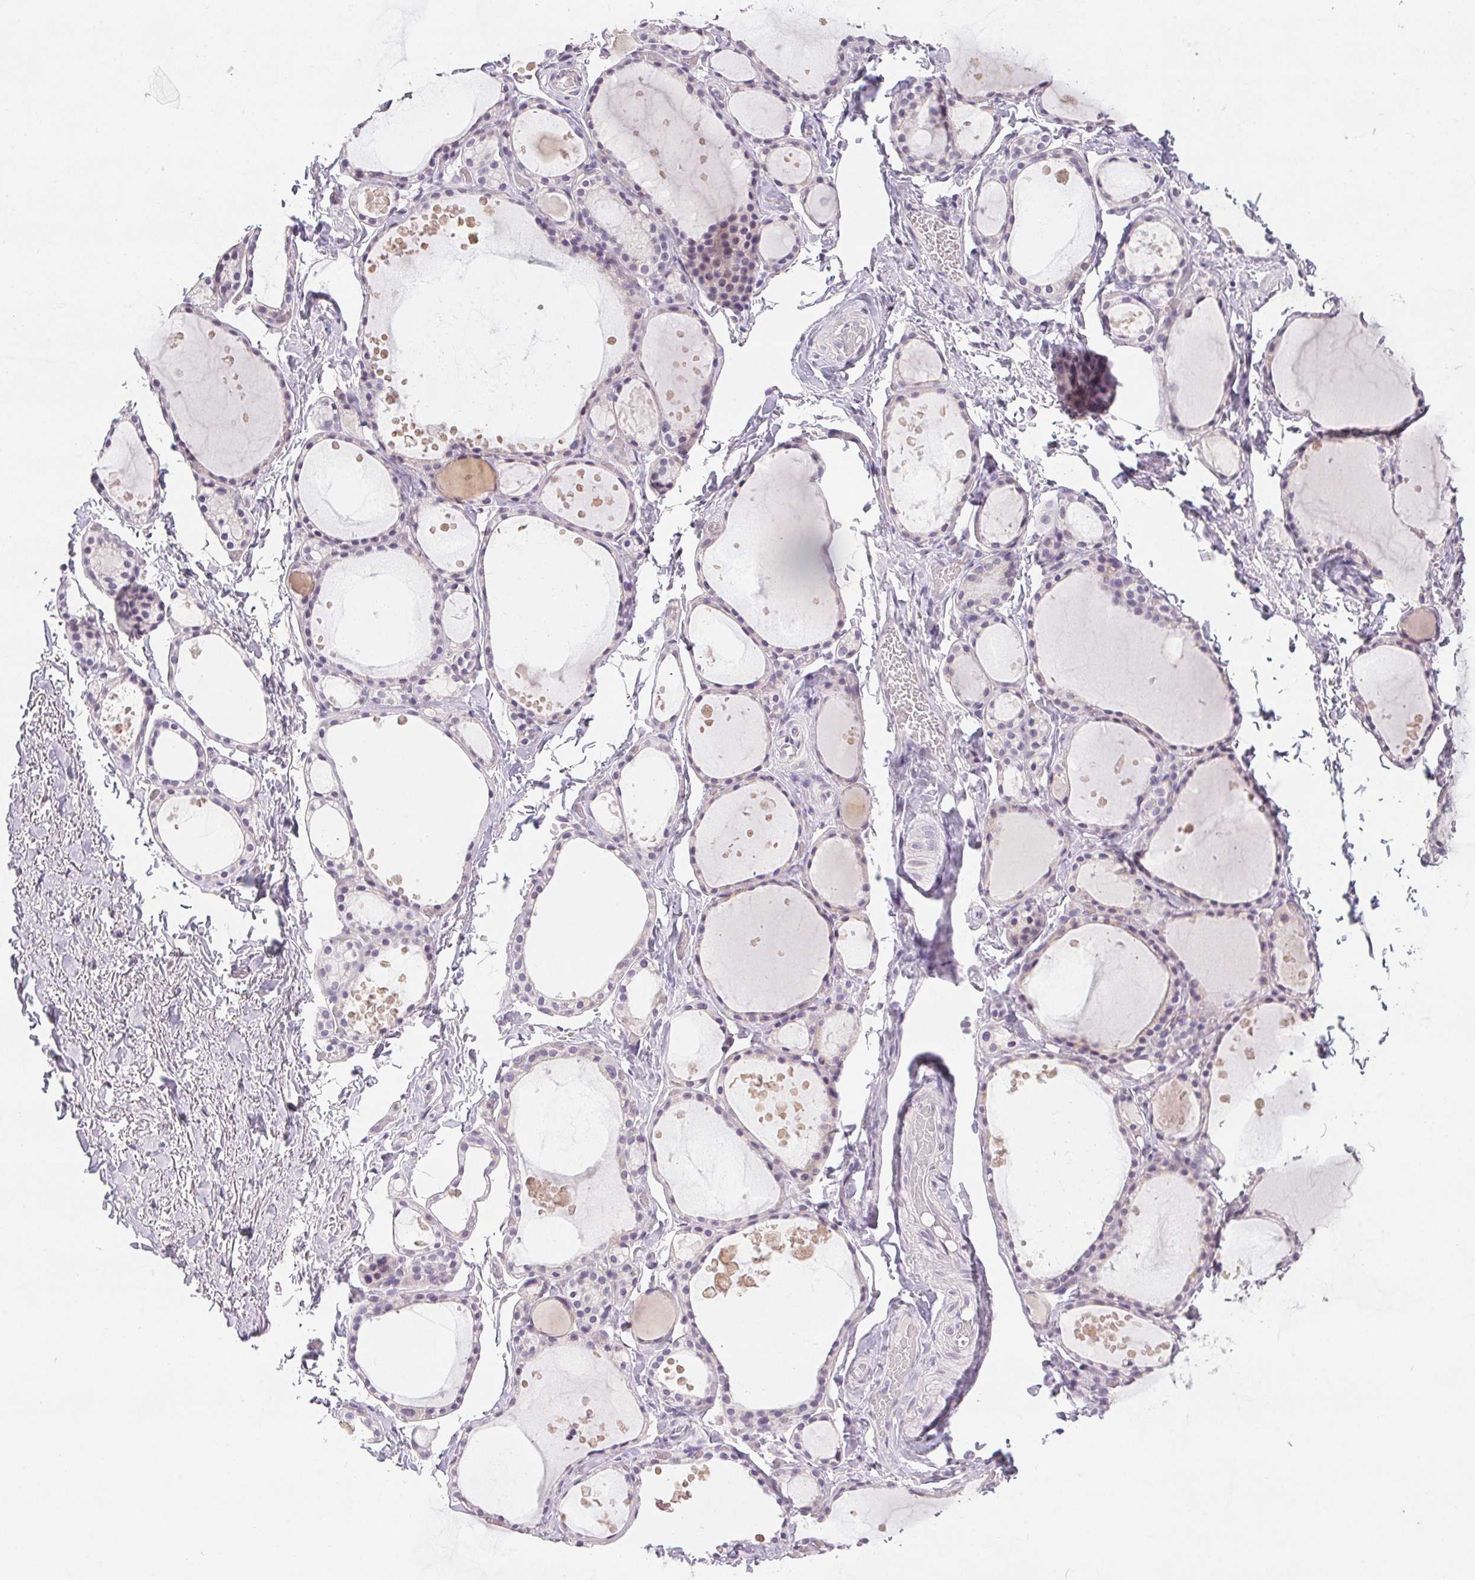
{"staining": {"intensity": "negative", "quantity": "none", "location": "none"}, "tissue": "thyroid gland", "cell_type": "Glandular cells", "image_type": "normal", "snomed": [{"axis": "morphology", "description": "Normal tissue, NOS"}, {"axis": "topography", "description": "Thyroid gland"}], "caption": "Immunohistochemistry photomicrograph of normal thyroid gland: human thyroid gland stained with DAB (3,3'-diaminobenzidine) displays no significant protein staining in glandular cells.", "gene": "PPY", "patient": {"sex": "male", "age": 68}}